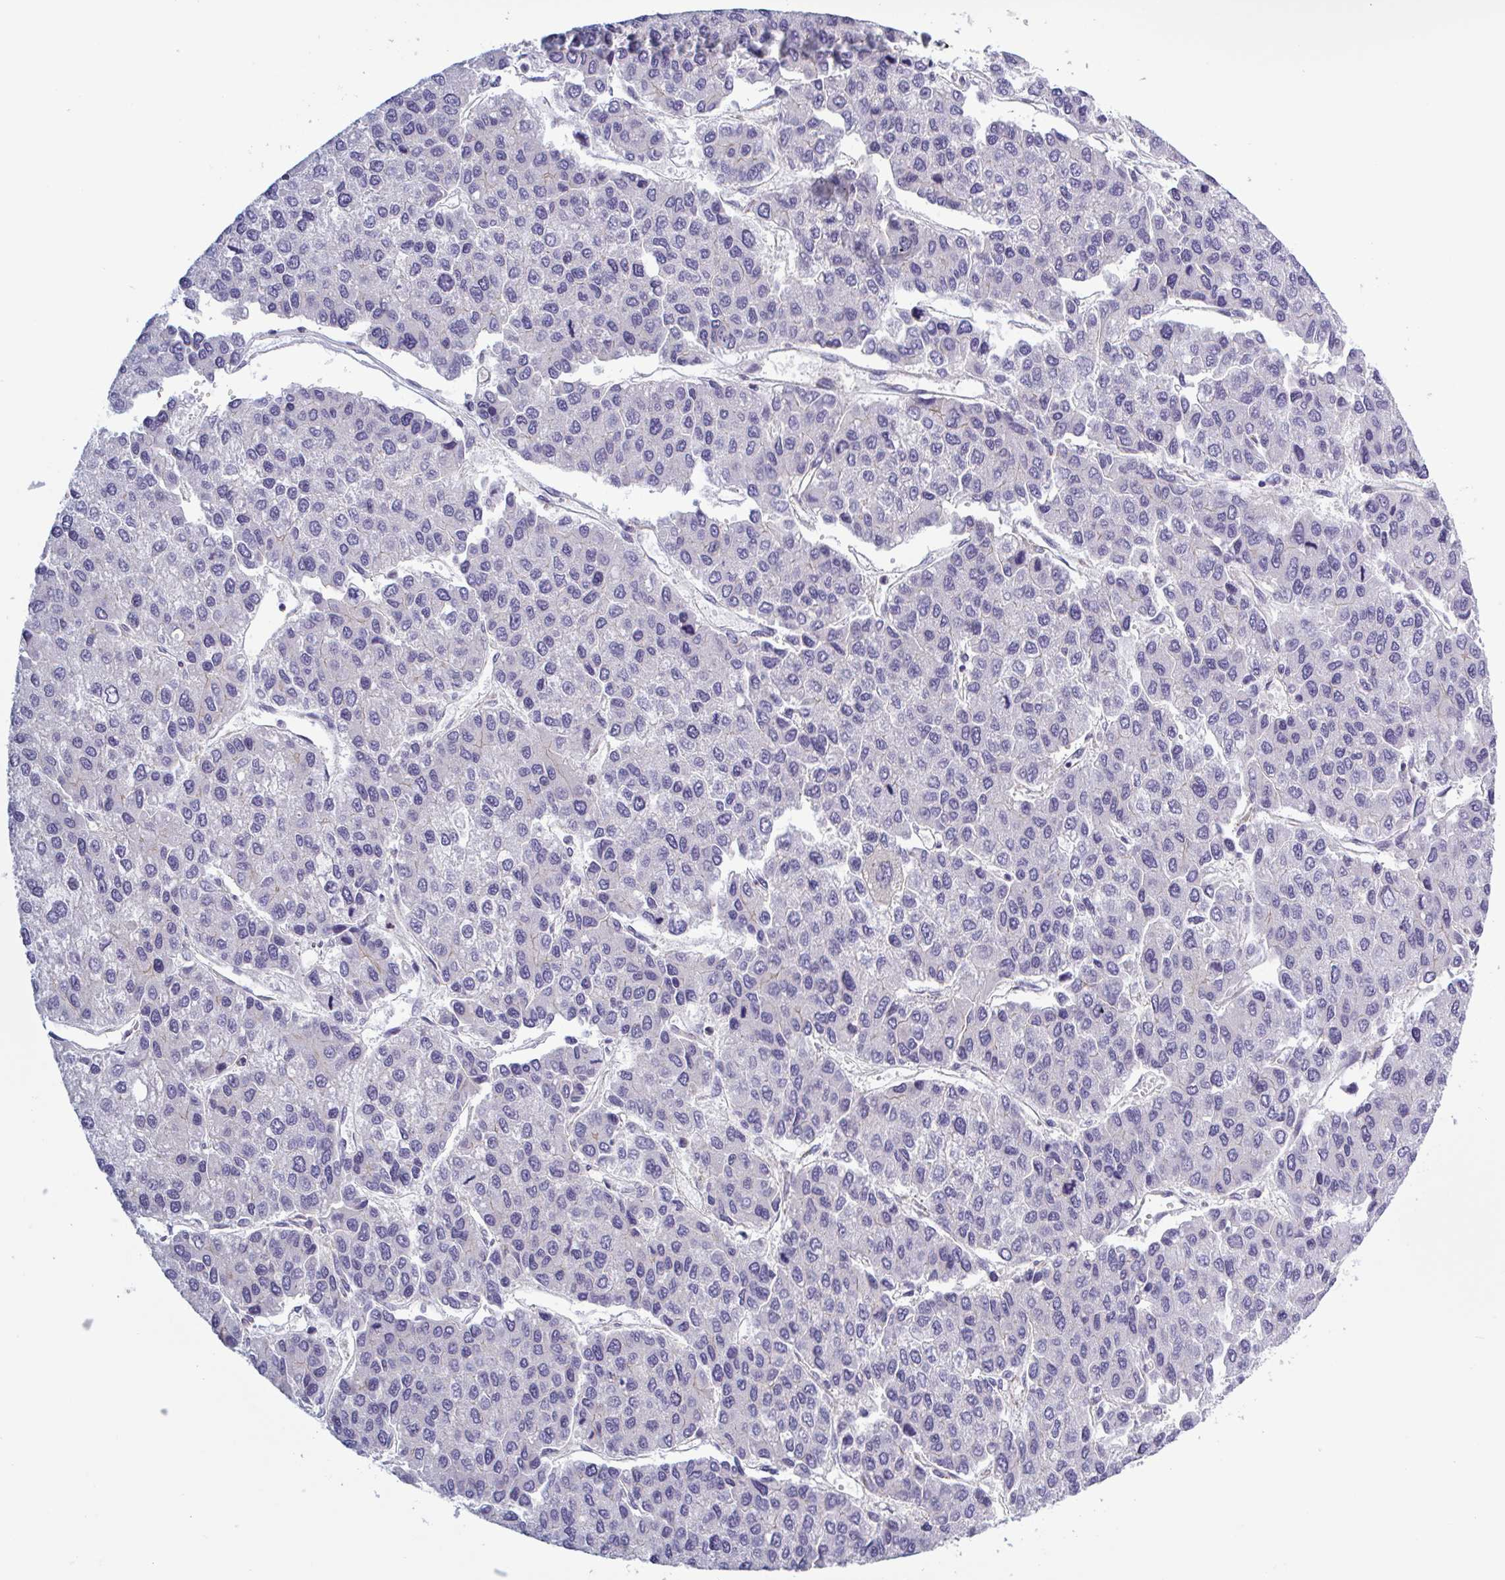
{"staining": {"intensity": "negative", "quantity": "none", "location": "none"}, "tissue": "liver cancer", "cell_type": "Tumor cells", "image_type": "cancer", "snomed": [{"axis": "morphology", "description": "Carcinoma, Hepatocellular, NOS"}, {"axis": "topography", "description": "Liver"}], "caption": "Tumor cells are negative for brown protein staining in liver cancer (hepatocellular carcinoma).", "gene": "SHISA7", "patient": {"sex": "female", "age": 66}}